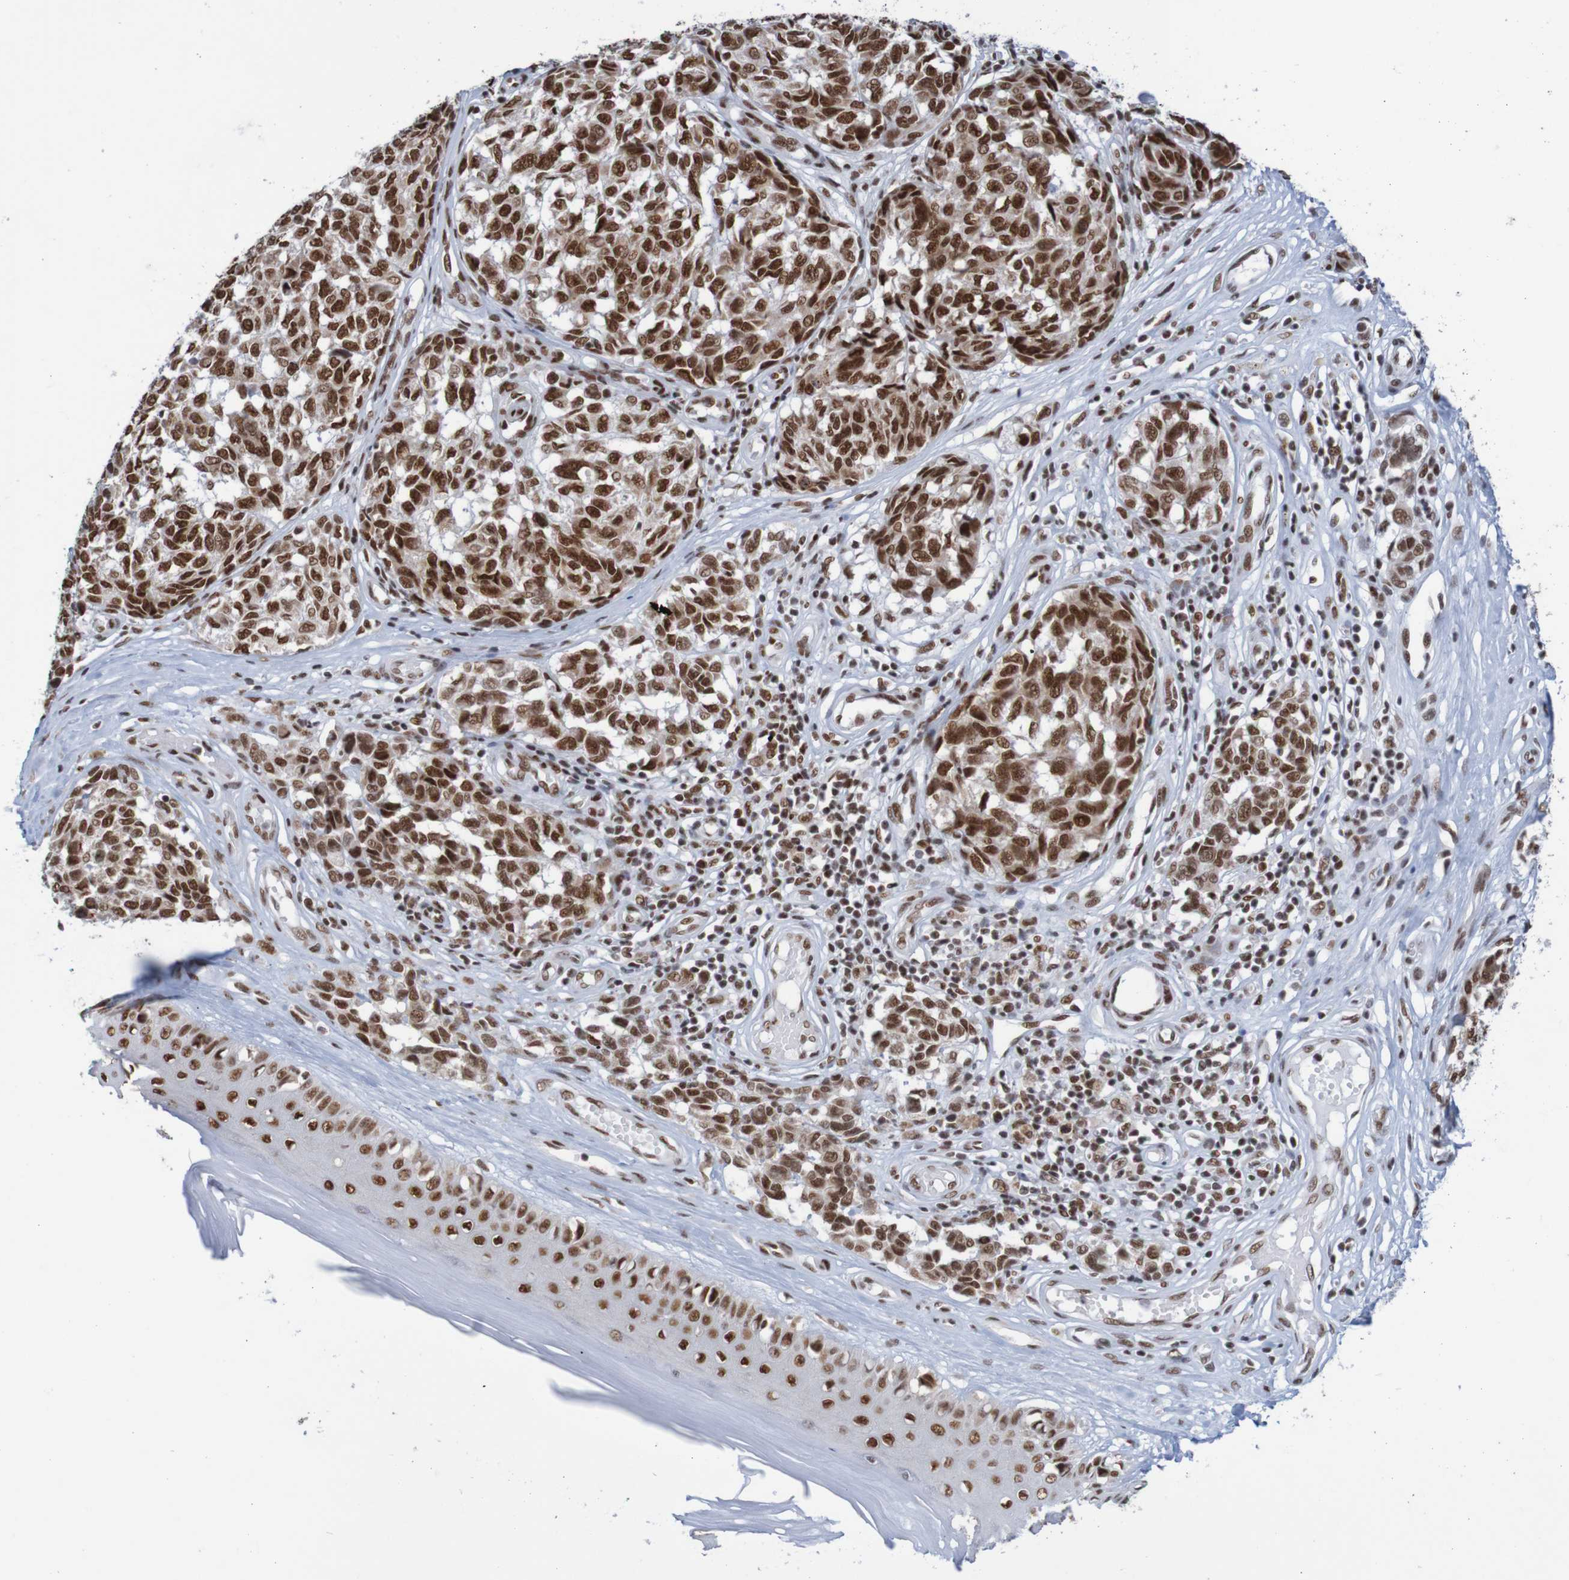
{"staining": {"intensity": "strong", "quantity": ">75%", "location": "nuclear"}, "tissue": "melanoma", "cell_type": "Tumor cells", "image_type": "cancer", "snomed": [{"axis": "morphology", "description": "Malignant melanoma, NOS"}, {"axis": "topography", "description": "Skin"}], "caption": "This is a micrograph of IHC staining of melanoma, which shows strong positivity in the nuclear of tumor cells.", "gene": "THRAP3", "patient": {"sex": "female", "age": 64}}